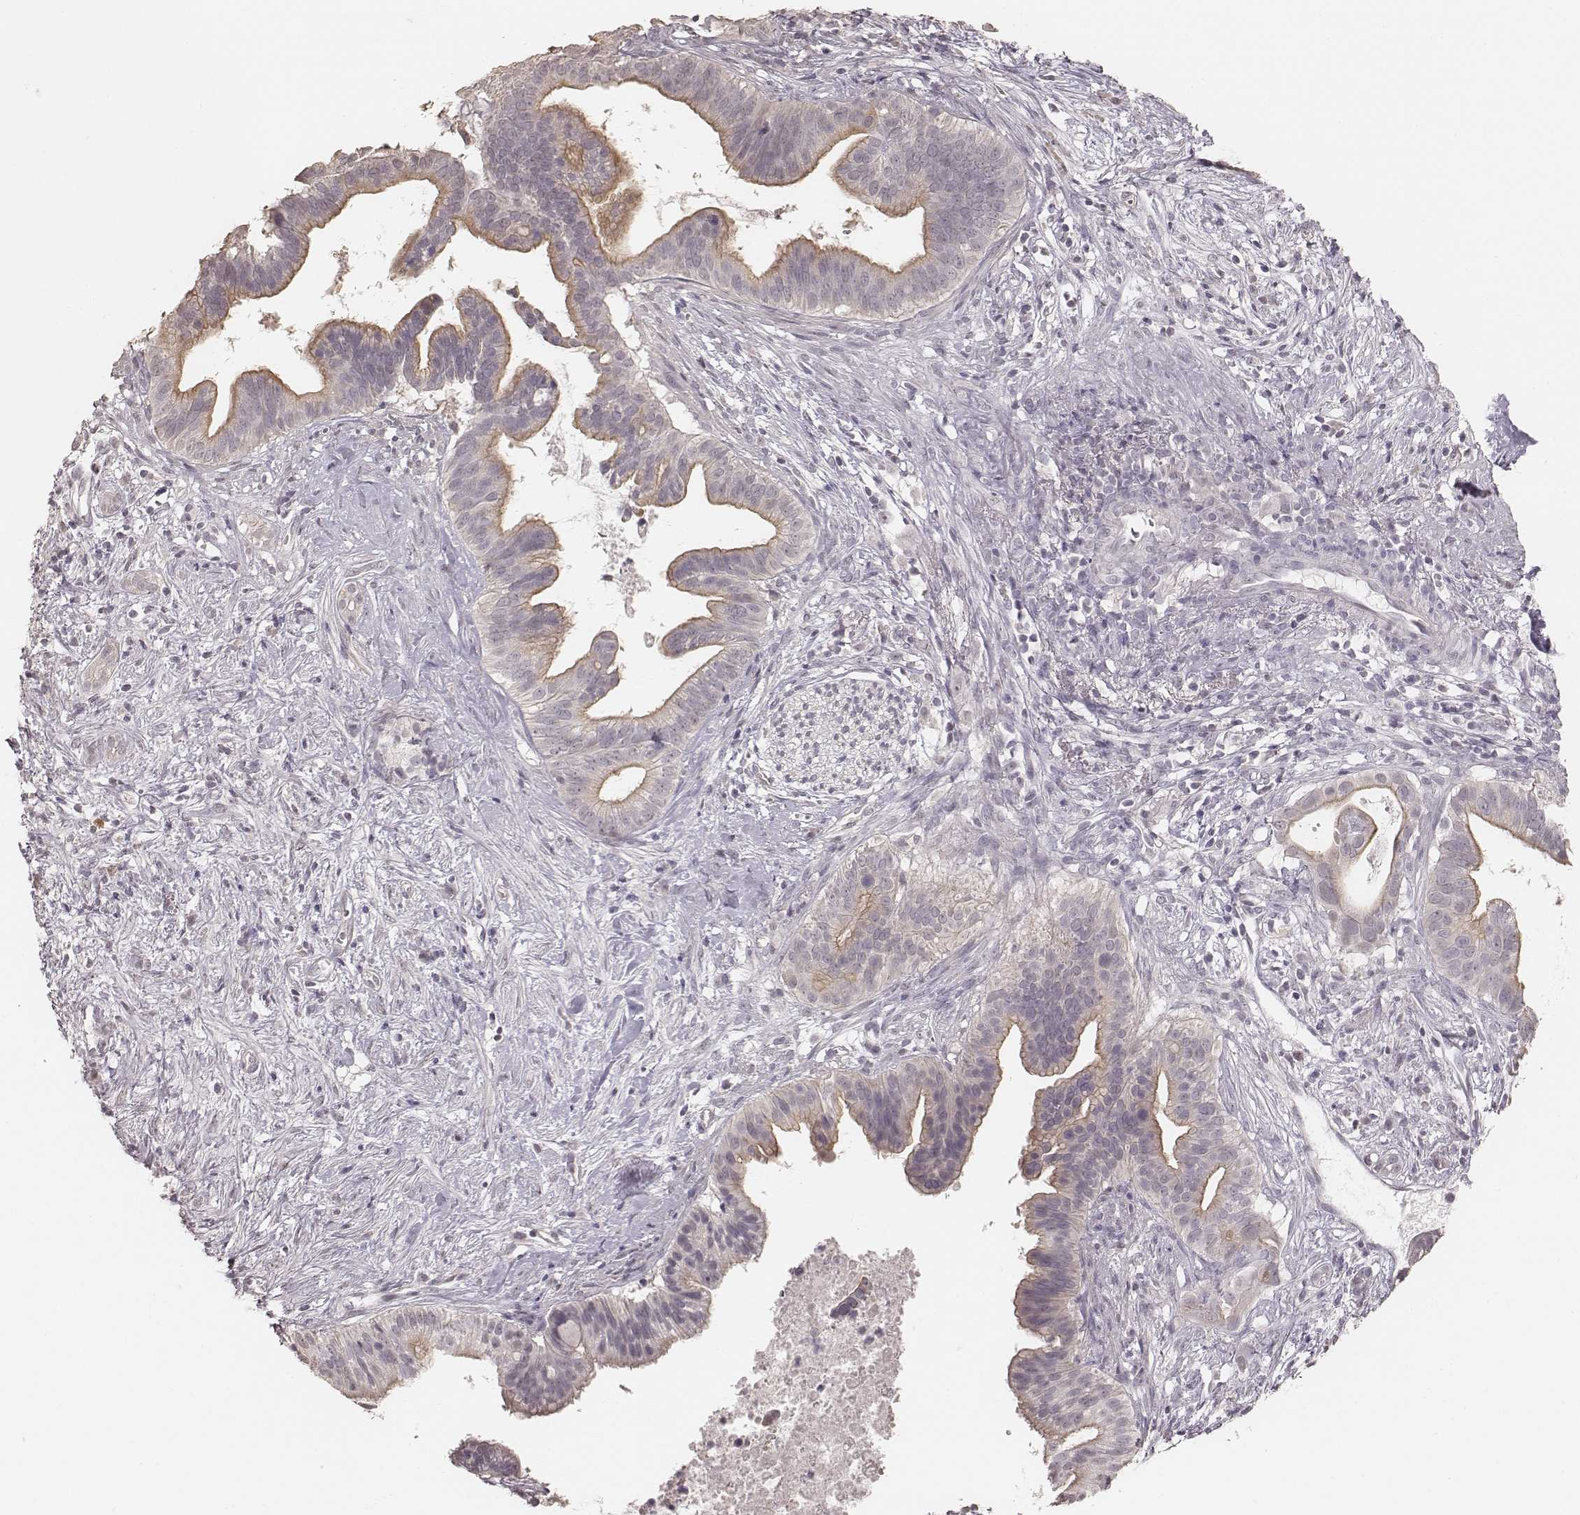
{"staining": {"intensity": "moderate", "quantity": "<25%", "location": "cytoplasmic/membranous"}, "tissue": "pancreatic cancer", "cell_type": "Tumor cells", "image_type": "cancer", "snomed": [{"axis": "morphology", "description": "Adenocarcinoma, NOS"}, {"axis": "topography", "description": "Pancreas"}], "caption": "Immunohistochemical staining of human pancreatic adenocarcinoma demonstrates low levels of moderate cytoplasmic/membranous staining in approximately <25% of tumor cells.", "gene": "LY6K", "patient": {"sex": "male", "age": 61}}